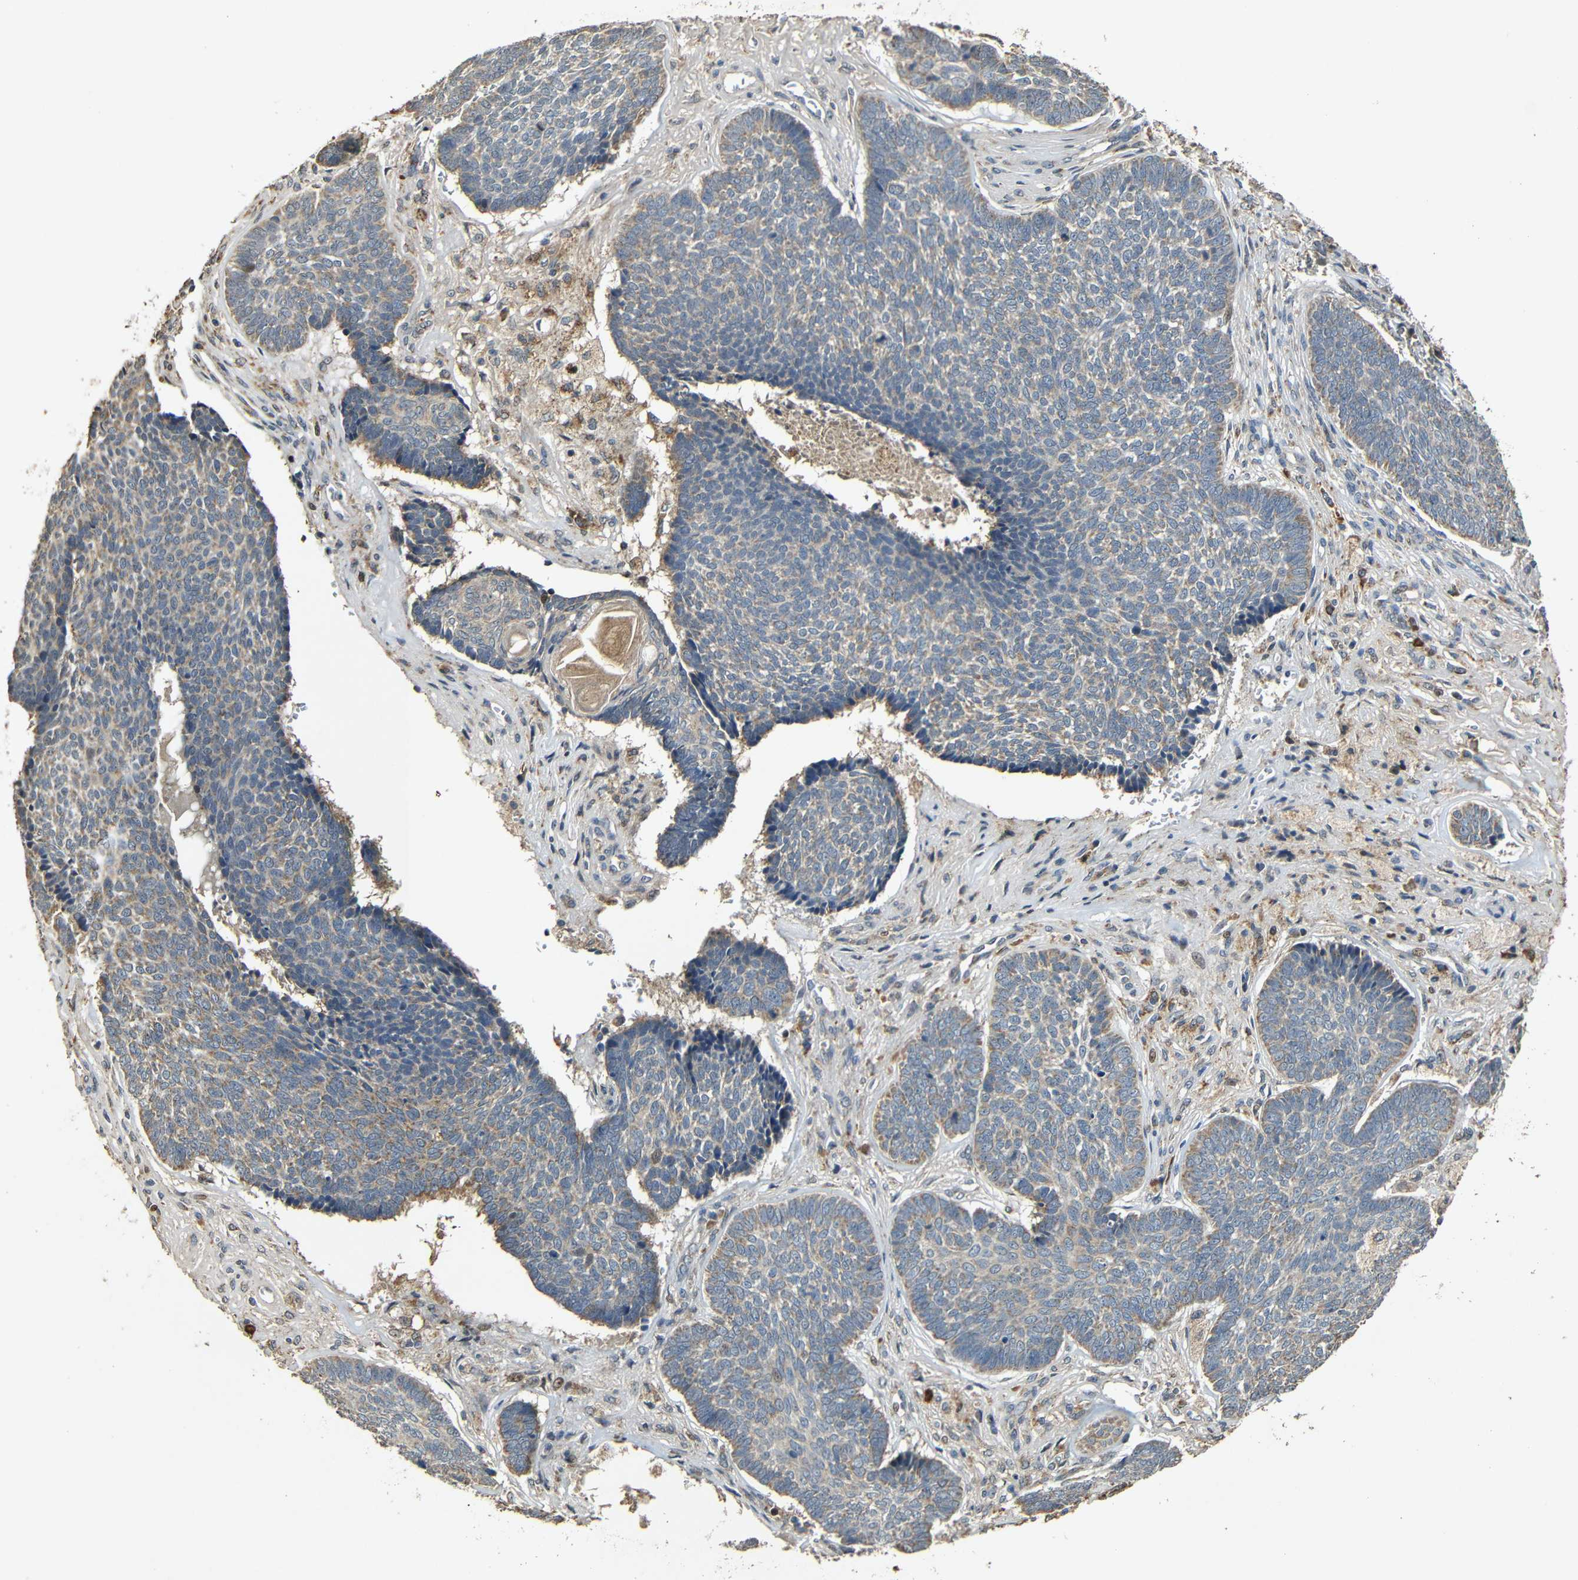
{"staining": {"intensity": "moderate", "quantity": ">75%", "location": "cytoplasmic/membranous"}, "tissue": "skin cancer", "cell_type": "Tumor cells", "image_type": "cancer", "snomed": [{"axis": "morphology", "description": "Basal cell carcinoma"}, {"axis": "topography", "description": "Skin"}], "caption": "Human skin basal cell carcinoma stained for a protein (brown) demonstrates moderate cytoplasmic/membranous positive expression in about >75% of tumor cells.", "gene": "KAZALD1", "patient": {"sex": "male", "age": 84}}